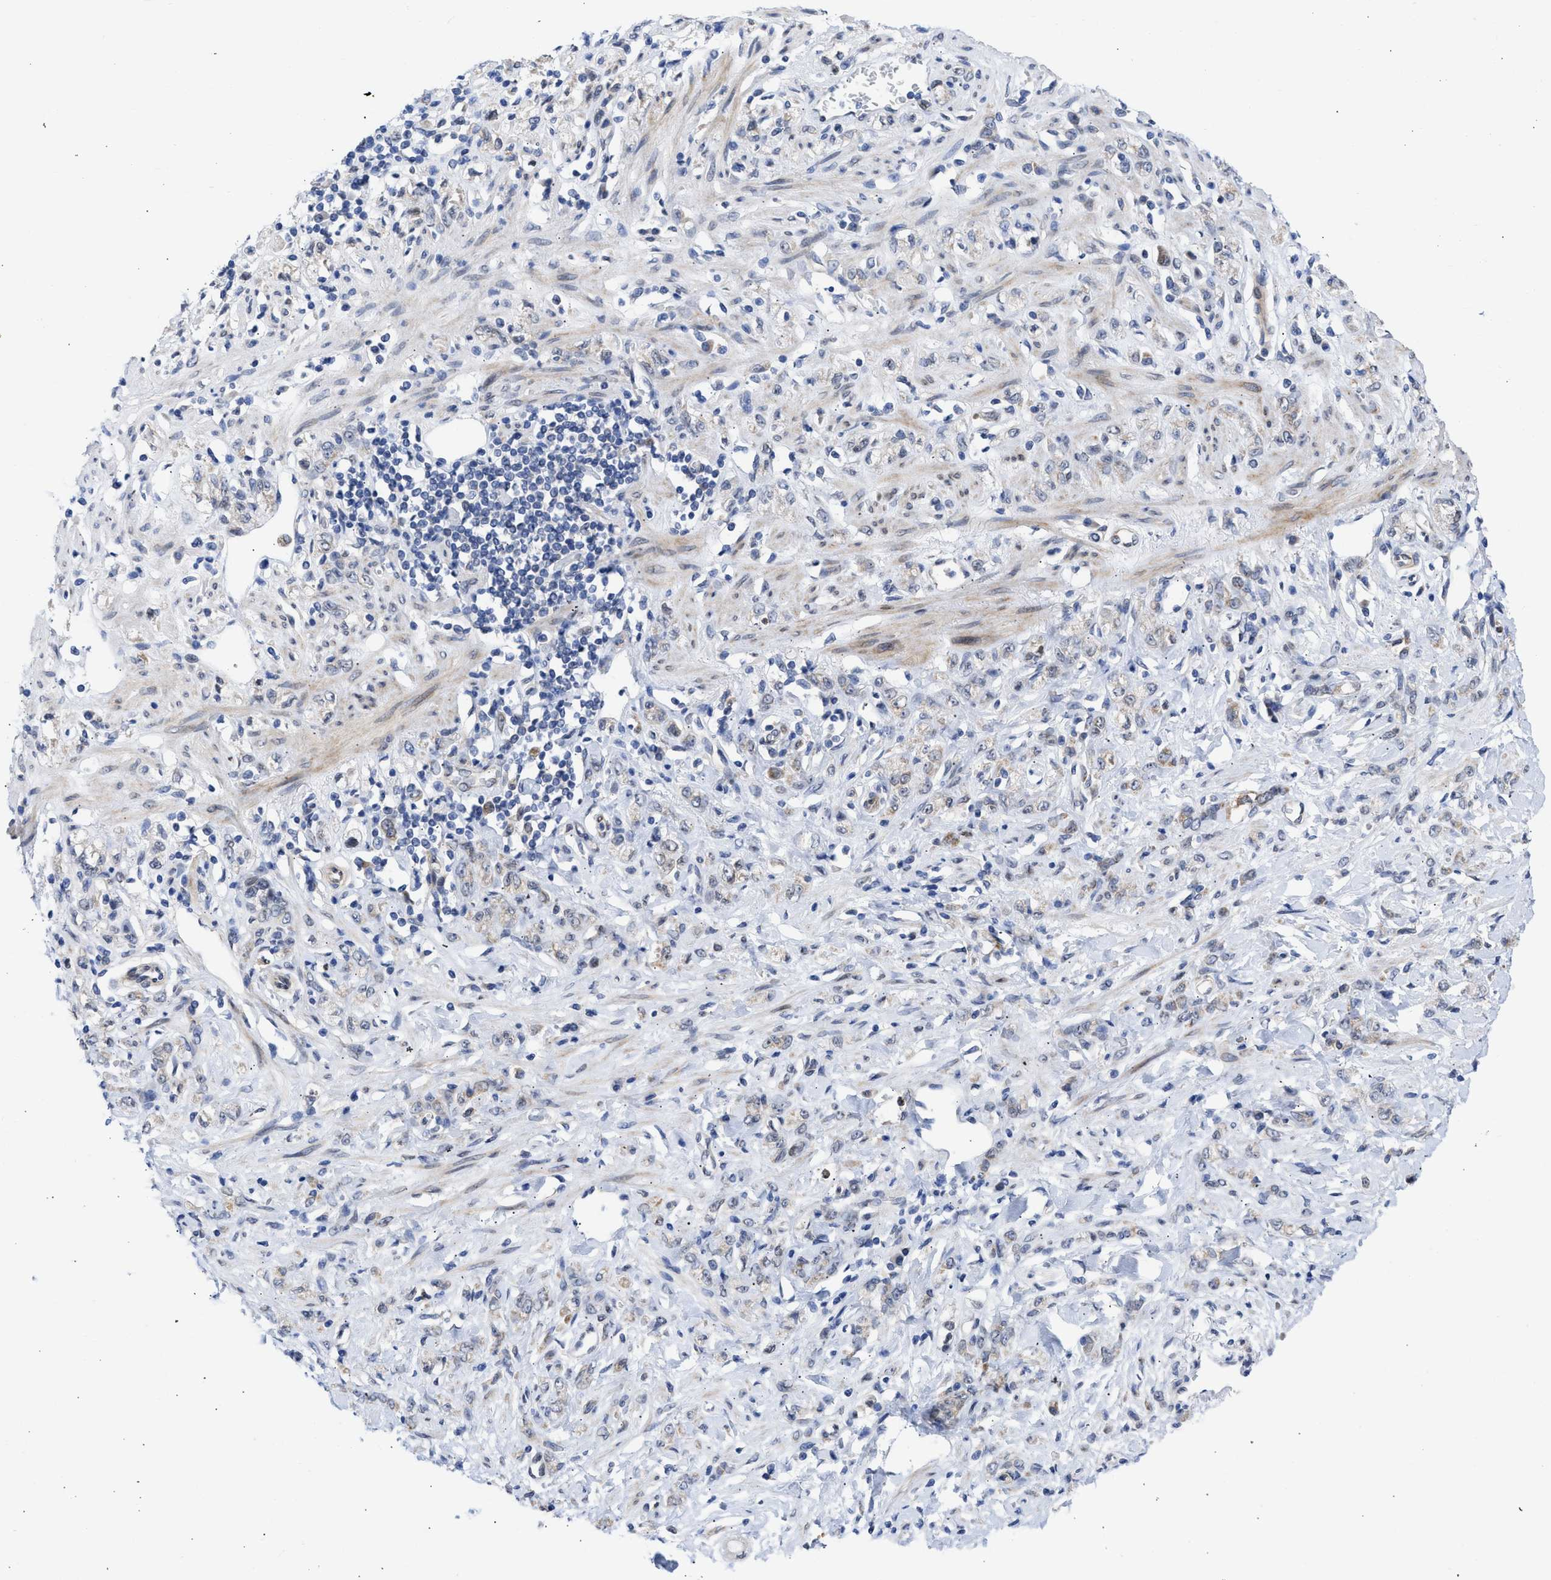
{"staining": {"intensity": "weak", "quantity": "25%-75%", "location": "cytoplasmic/membranous"}, "tissue": "stomach cancer", "cell_type": "Tumor cells", "image_type": "cancer", "snomed": [{"axis": "morphology", "description": "Normal tissue, NOS"}, {"axis": "morphology", "description": "Adenocarcinoma, NOS"}, {"axis": "topography", "description": "Stomach"}], "caption": "Protein expression analysis of stomach cancer (adenocarcinoma) exhibits weak cytoplasmic/membranous staining in approximately 25%-75% of tumor cells. The protein of interest is shown in brown color, while the nuclei are stained blue.", "gene": "NUP35", "patient": {"sex": "male", "age": 82}}